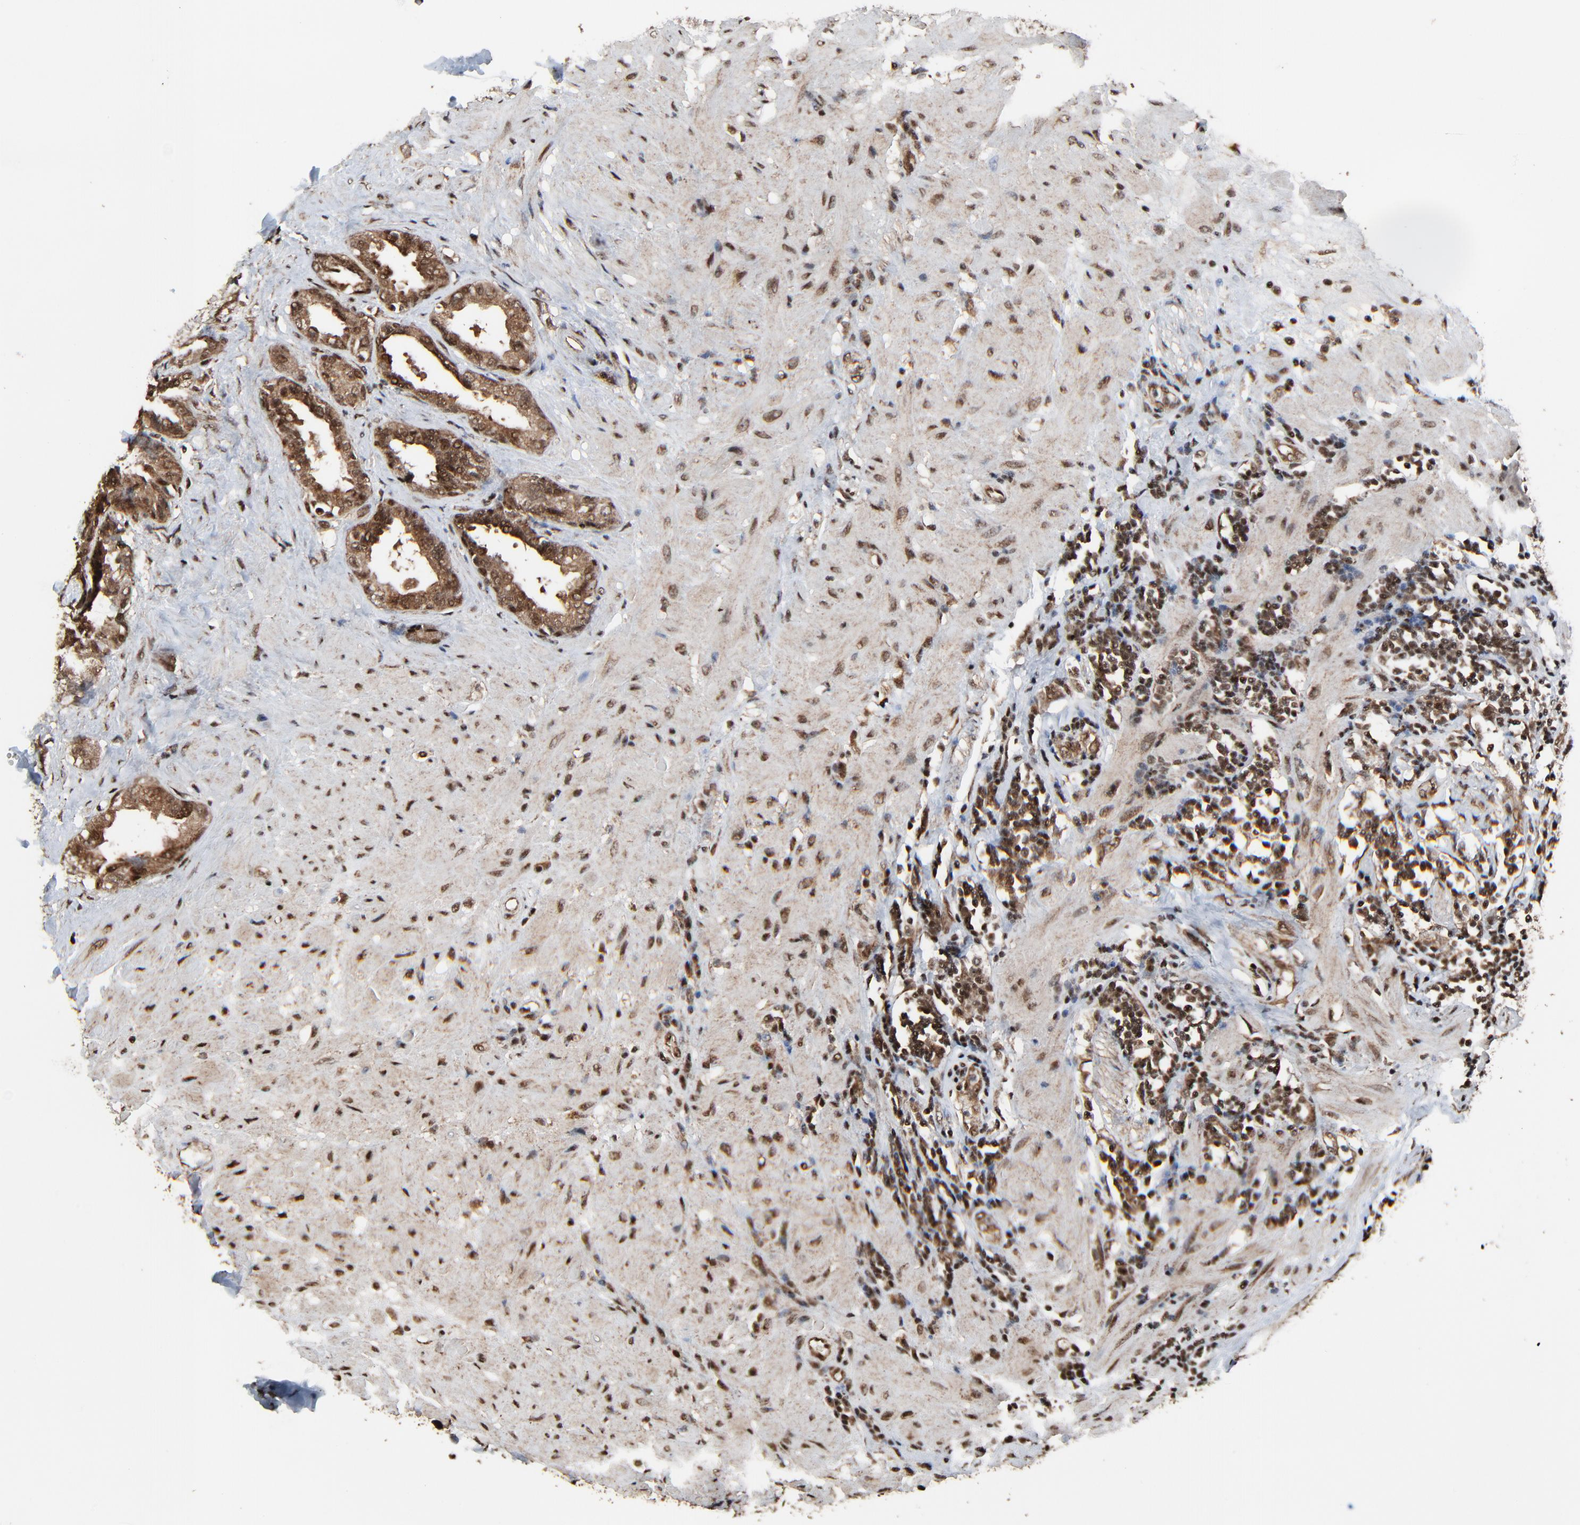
{"staining": {"intensity": "strong", "quantity": "25%-75%", "location": "cytoplasmic/membranous,nuclear"}, "tissue": "seminal vesicle", "cell_type": "Glandular cells", "image_type": "normal", "snomed": [{"axis": "morphology", "description": "Normal tissue, NOS"}, {"axis": "topography", "description": "Seminal veicle"}], "caption": "Immunohistochemistry (IHC) photomicrograph of normal human seminal vesicle stained for a protein (brown), which shows high levels of strong cytoplasmic/membranous,nuclear expression in about 25%-75% of glandular cells.", "gene": "RHOJ", "patient": {"sex": "male", "age": 61}}